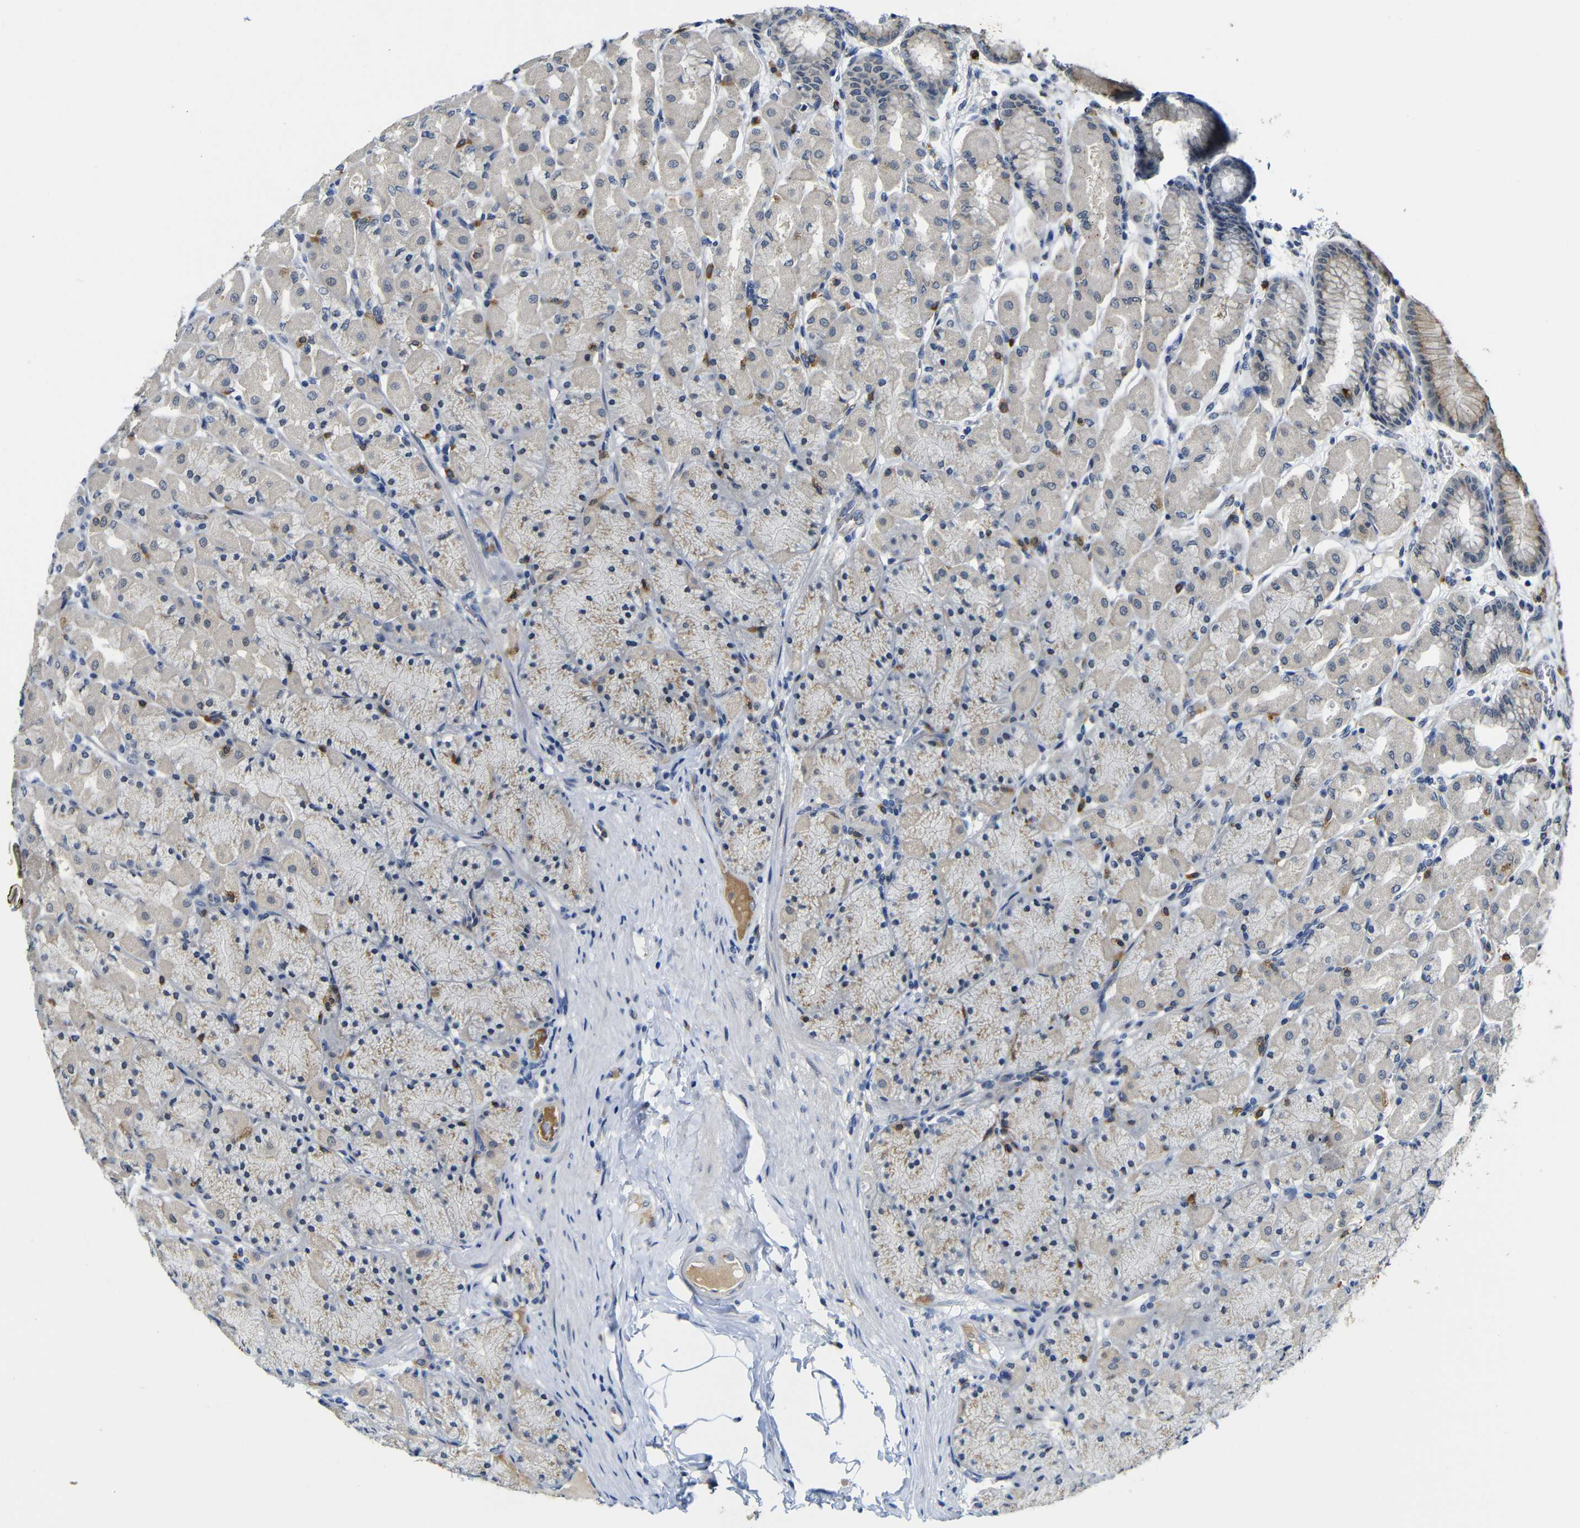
{"staining": {"intensity": "weak", "quantity": "<25%", "location": "cytoplasmic/membranous"}, "tissue": "stomach", "cell_type": "Glandular cells", "image_type": "normal", "snomed": [{"axis": "morphology", "description": "Normal tissue, NOS"}, {"axis": "topography", "description": "Stomach, upper"}], "caption": "Stomach stained for a protein using immunohistochemistry (IHC) displays no positivity glandular cells.", "gene": "FURIN", "patient": {"sex": "female", "age": 56}}